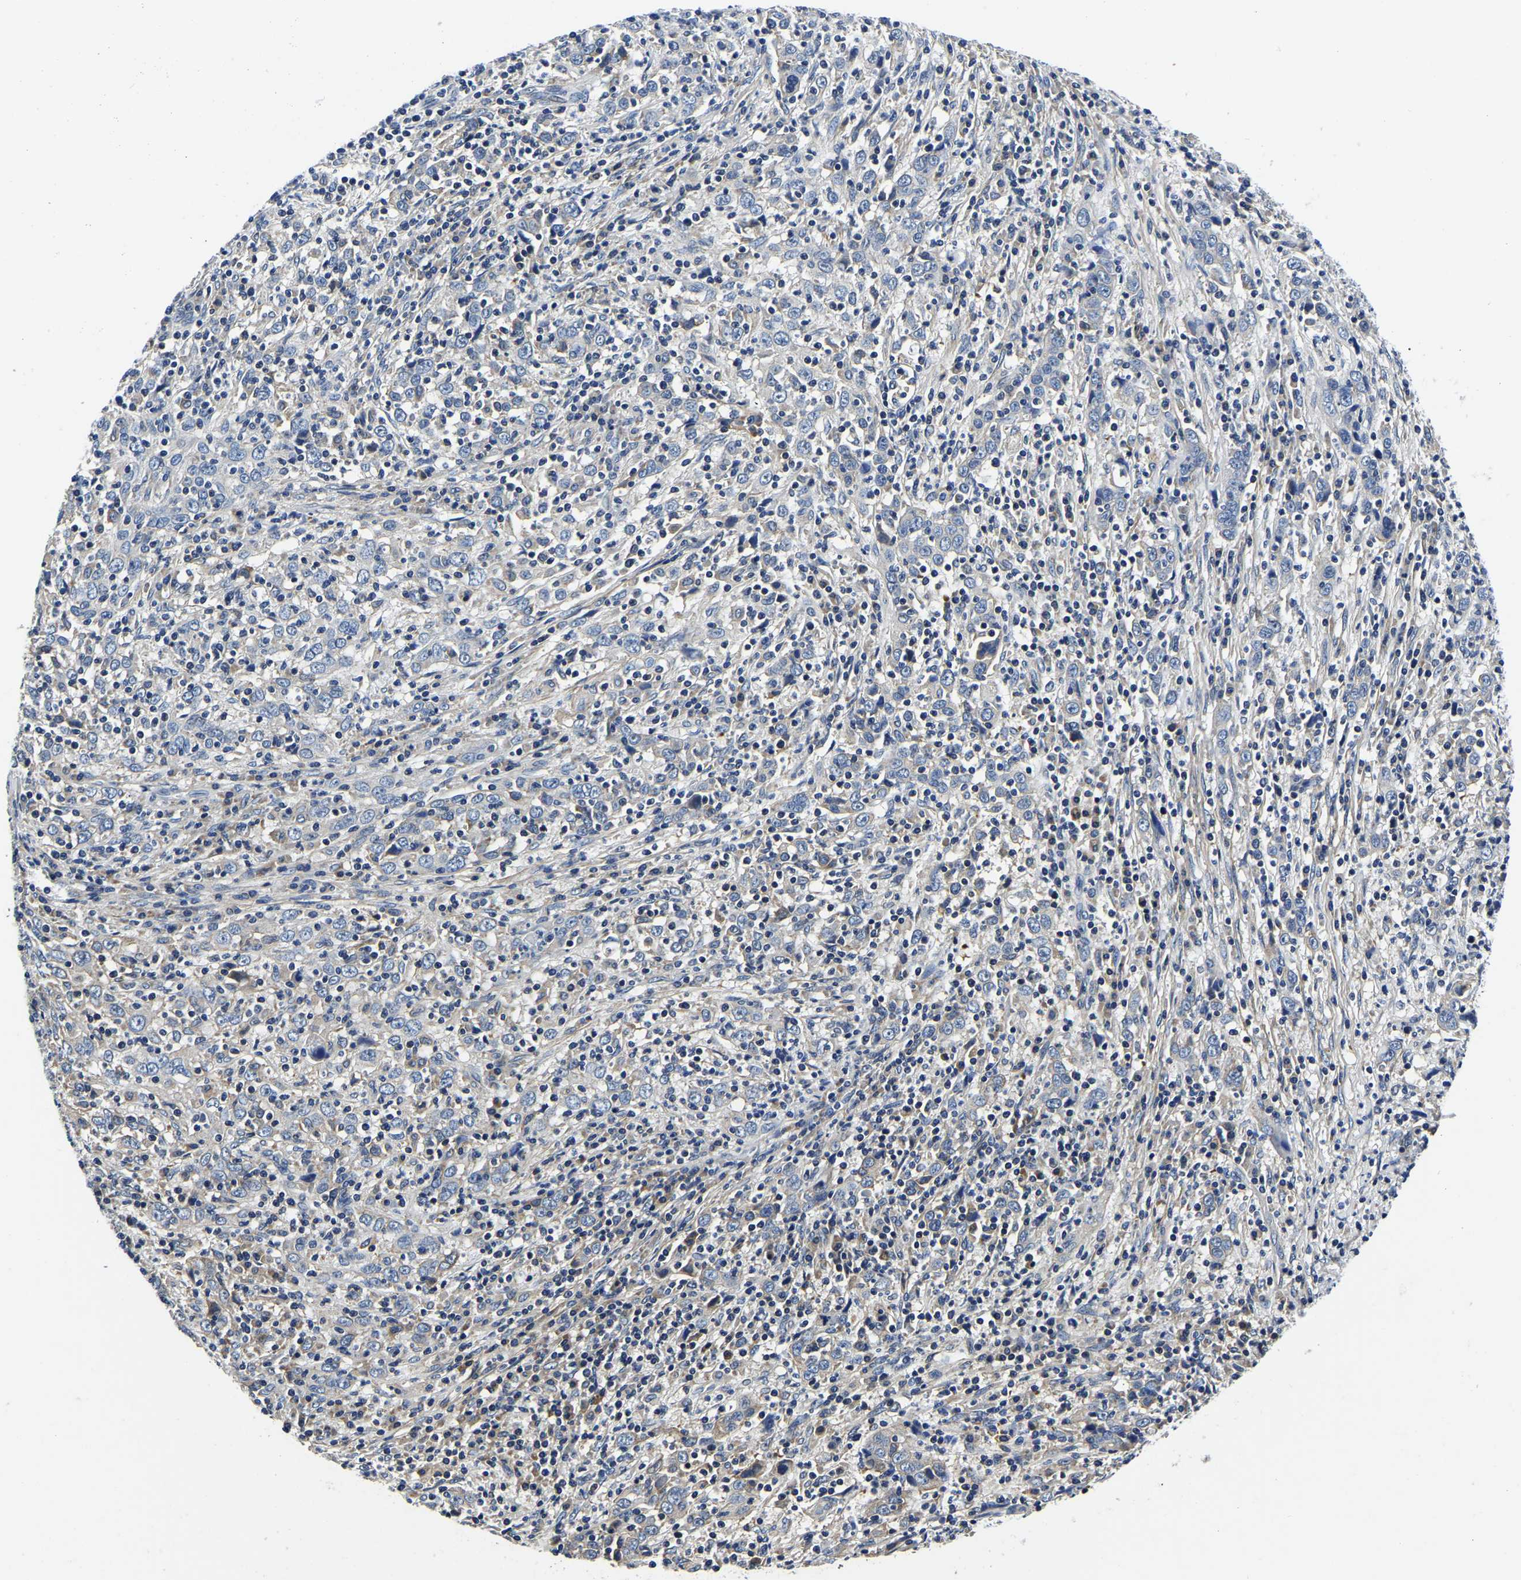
{"staining": {"intensity": "negative", "quantity": "none", "location": "none"}, "tissue": "cervical cancer", "cell_type": "Tumor cells", "image_type": "cancer", "snomed": [{"axis": "morphology", "description": "Squamous cell carcinoma, NOS"}, {"axis": "topography", "description": "Cervix"}], "caption": "Photomicrograph shows no protein staining in tumor cells of squamous cell carcinoma (cervical) tissue.", "gene": "KCTD17", "patient": {"sex": "female", "age": 46}}